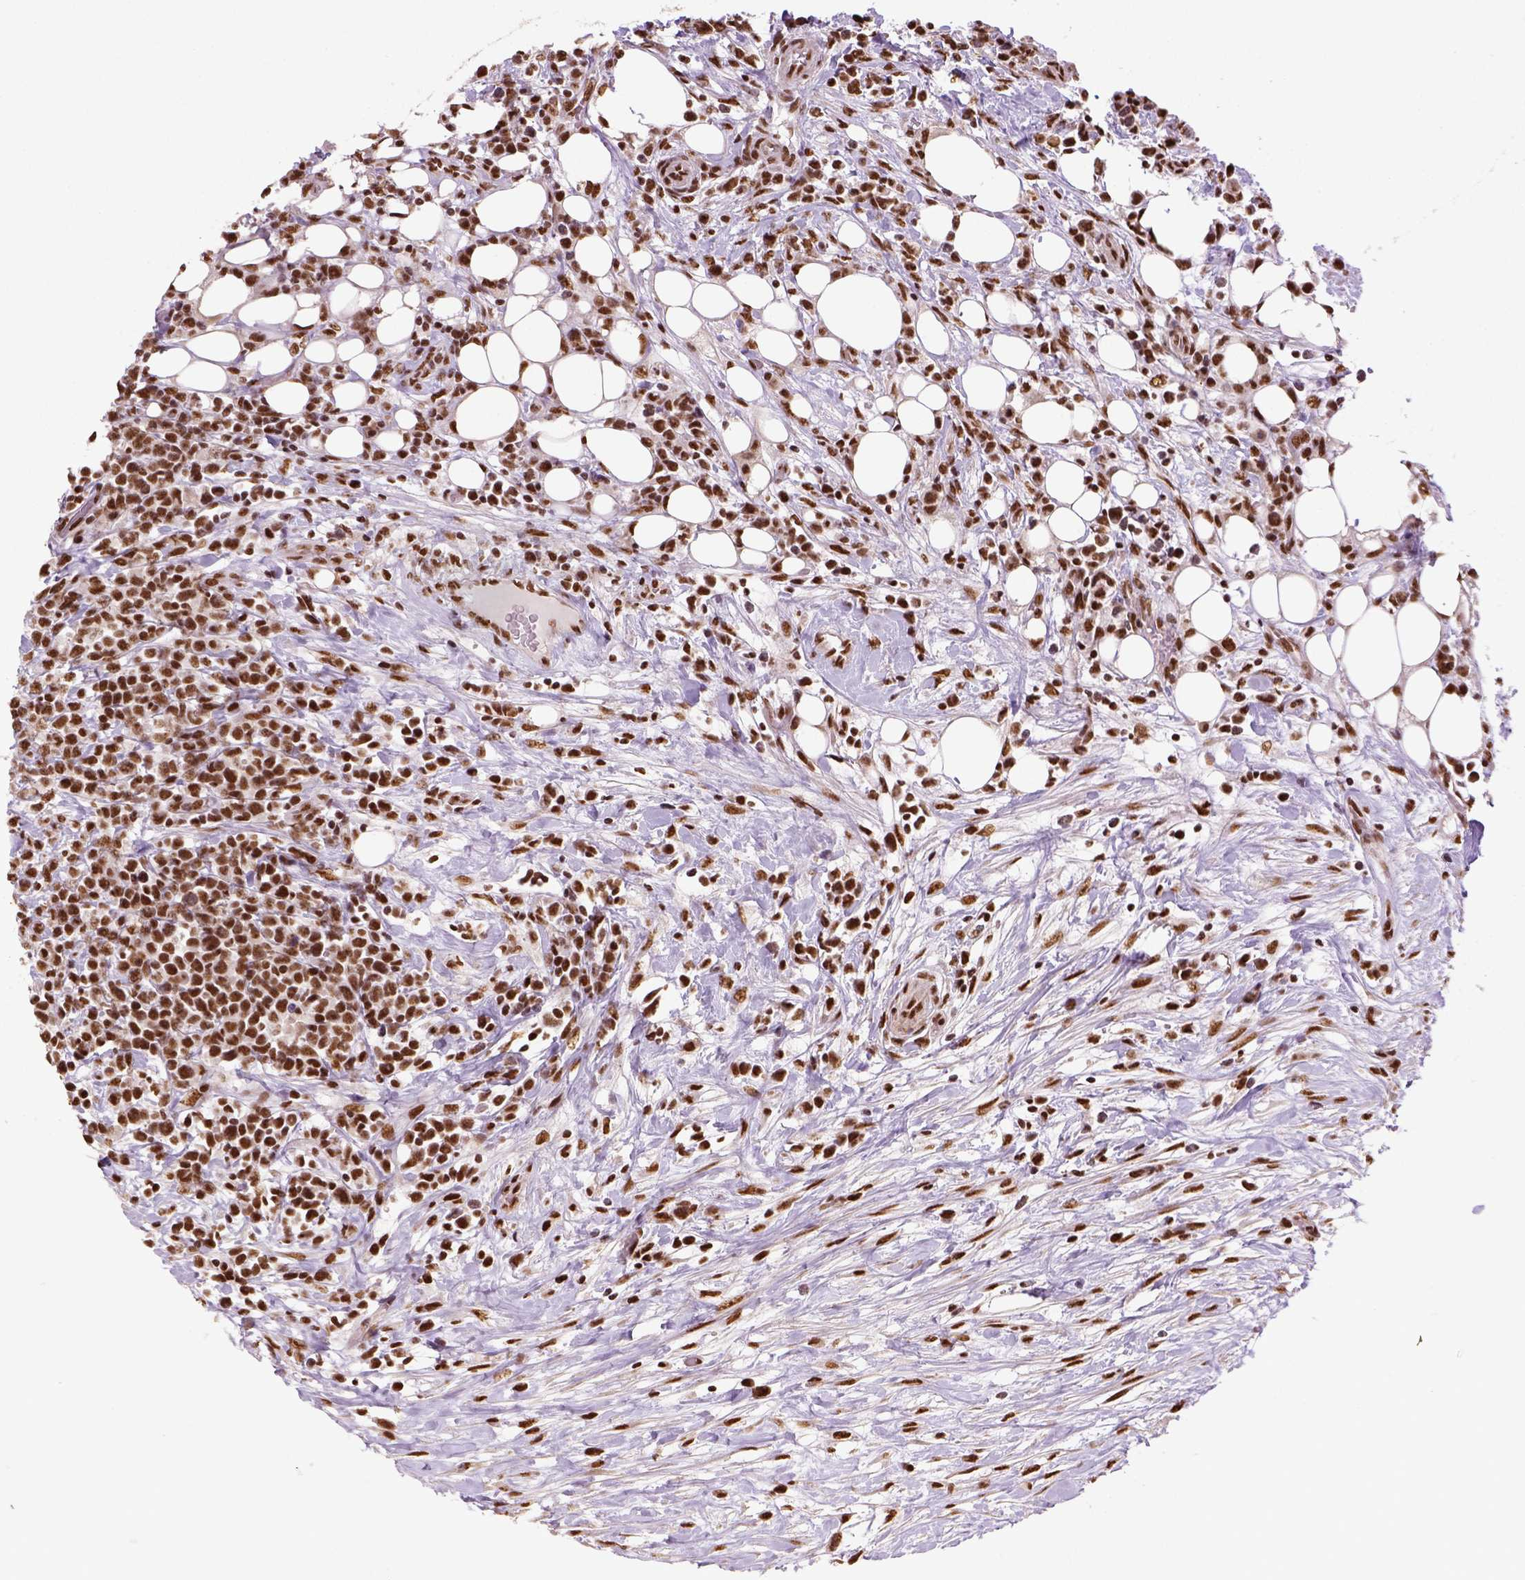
{"staining": {"intensity": "strong", "quantity": ">75%", "location": "nuclear"}, "tissue": "lymphoma", "cell_type": "Tumor cells", "image_type": "cancer", "snomed": [{"axis": "morphology", "description": "Malignant lymphoma, non-Hodgkin's type, High grade"}, {"axis": "topography", "description": "Soft tissue"}], "caption": "Immunohistochemistry (IHC) of lymphoma demonstrates high levels of strong nuclear expression in approximately >75% of tumor cells. (Brightfield microscopy of DAB IHC at high magnification).", "gene": "CCAR1", "patient": {"sex": "female", "age": 56}}